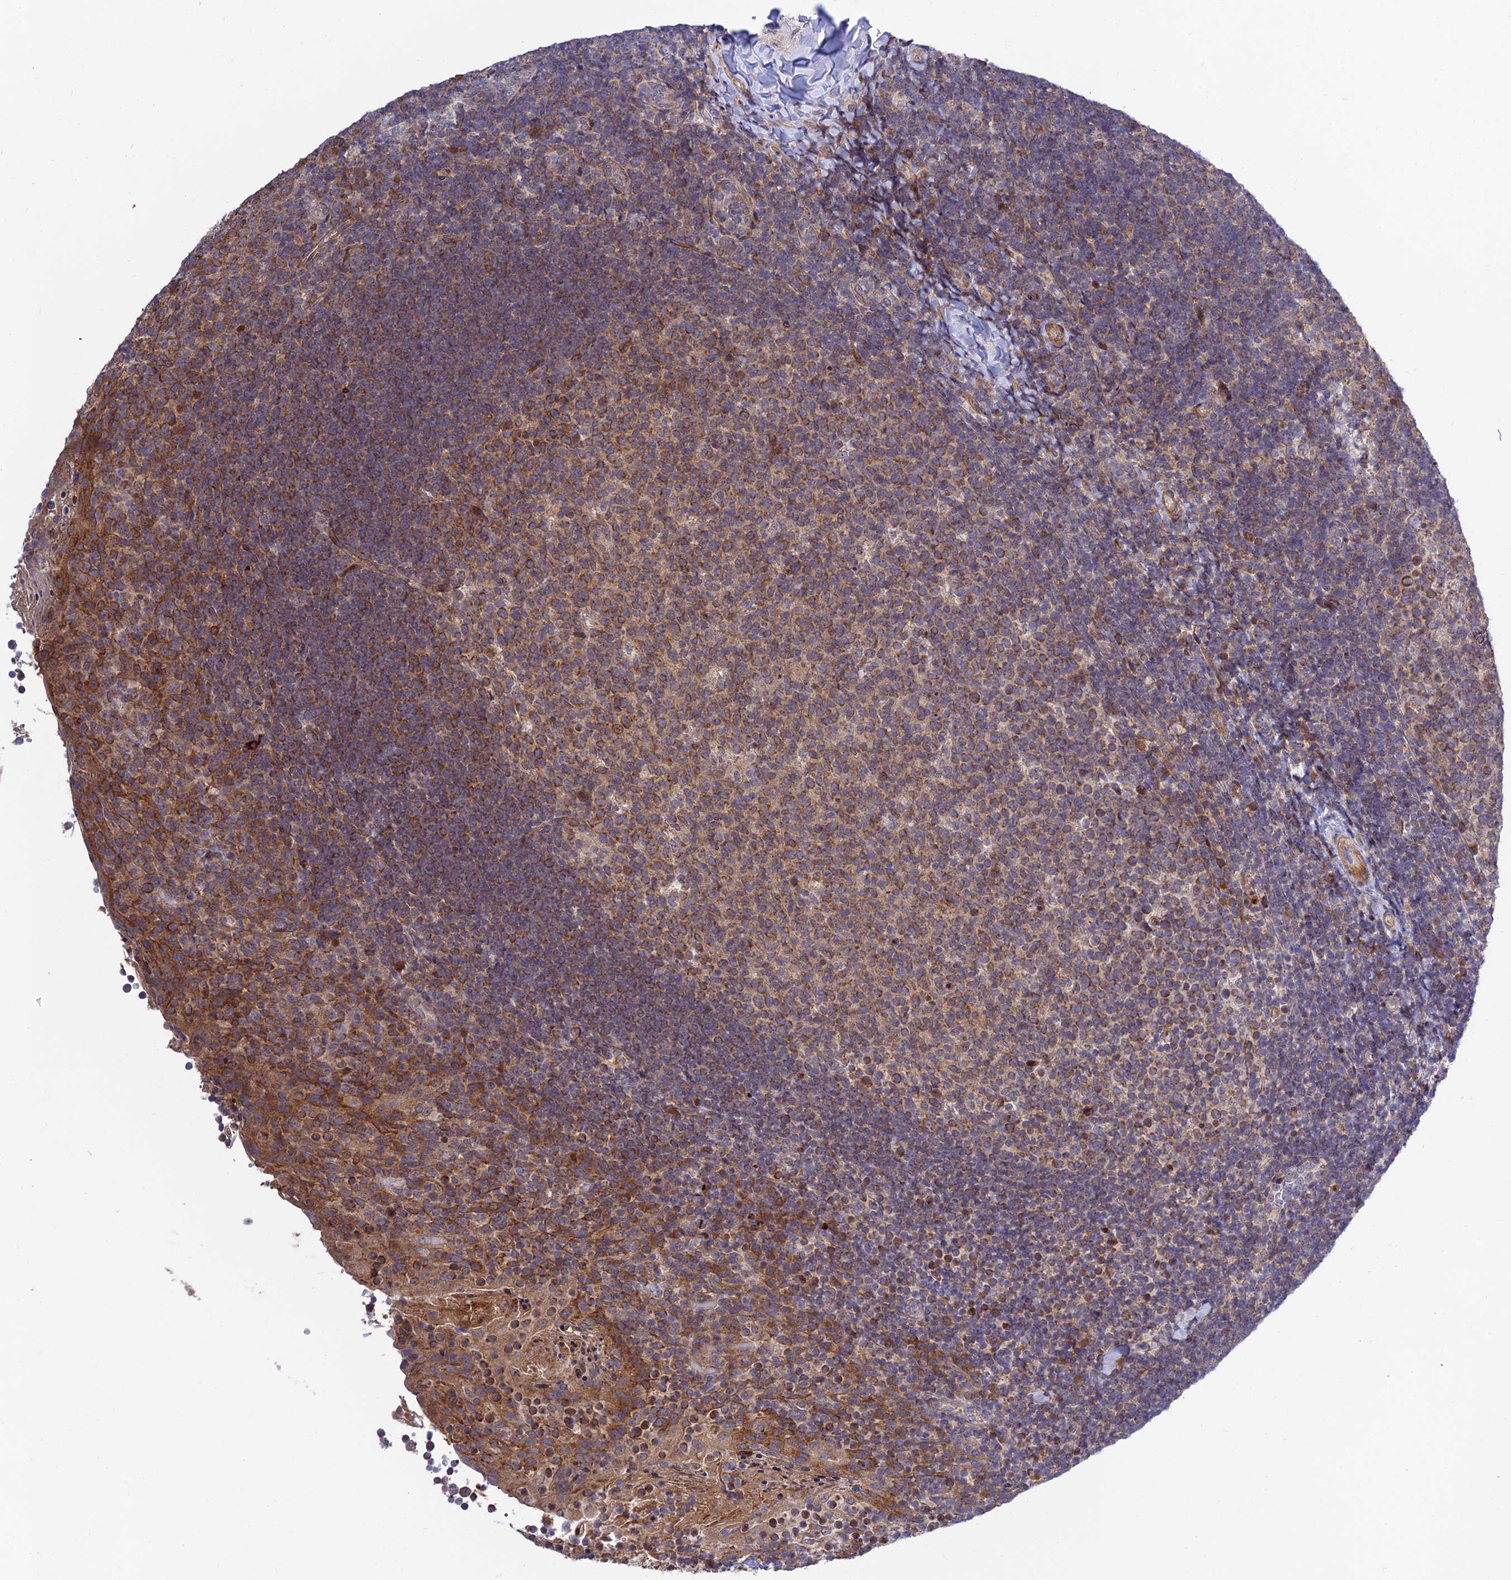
{"staining": {"intensity": "moderate", "quantity": ">75%", "location": "cytoplasmic/membranous"}, "tissue": "tonsil", "cell_type": "Germinal center cells", "image_type": "normal", "snomed": [{"axis": "morphology", "description": "Normal tissue, NOS"}, {"axis": "topography", "description": "Tonsil"}], "caption": "A high-resolution histopathology image shows immunohistochemistry (IHC) staining of normal tonsil, which reveals moderate cytoplasmic/membranous positivity in approximately >75% of germinal center cells.", "gene": "PLEKHG2", "patient": {"sex": "female", "age": 10}}